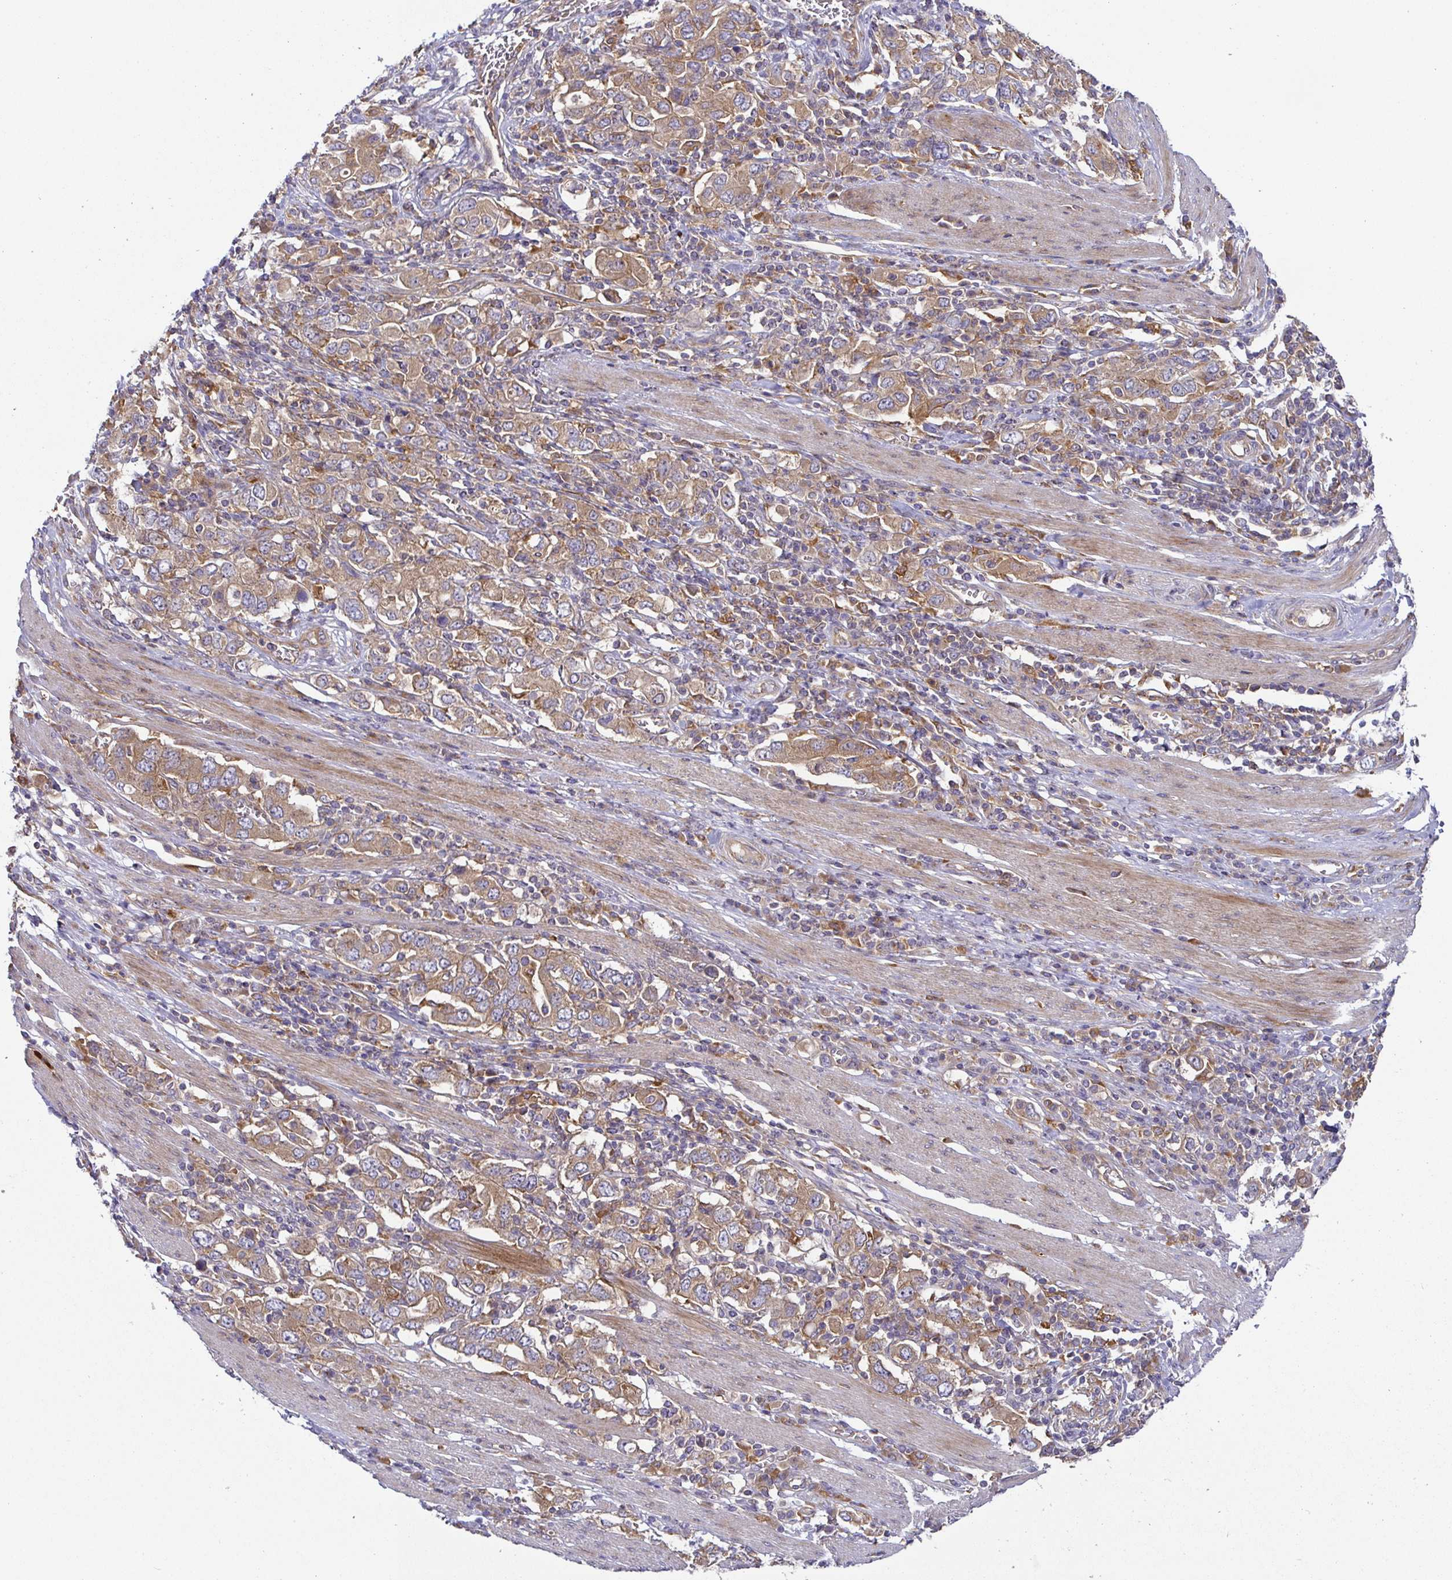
{"staining": {"intensity": "moderate", "quantity": ">75%", "location": "cytoplasmic/membranous"}, "tissue": "stomach cancer", "cell_type": "Tumor cells", "image_type": "cancer", "snomed": [{"axis": "morphology", "description": "Adenocarcinoma, NOS"}, {"axis": "topography", "description": "Stomach, upper"}, {"axis": "topography", "description": "Stomach"}], "caption": "Tumor cells reveal medium levels of moderate cytoplasmic/membranous expression in approximately >75% of cells in stomach adenocarcinoma.", "gene": "SNX8", "patient": {"sex": "male", "age": 62}}